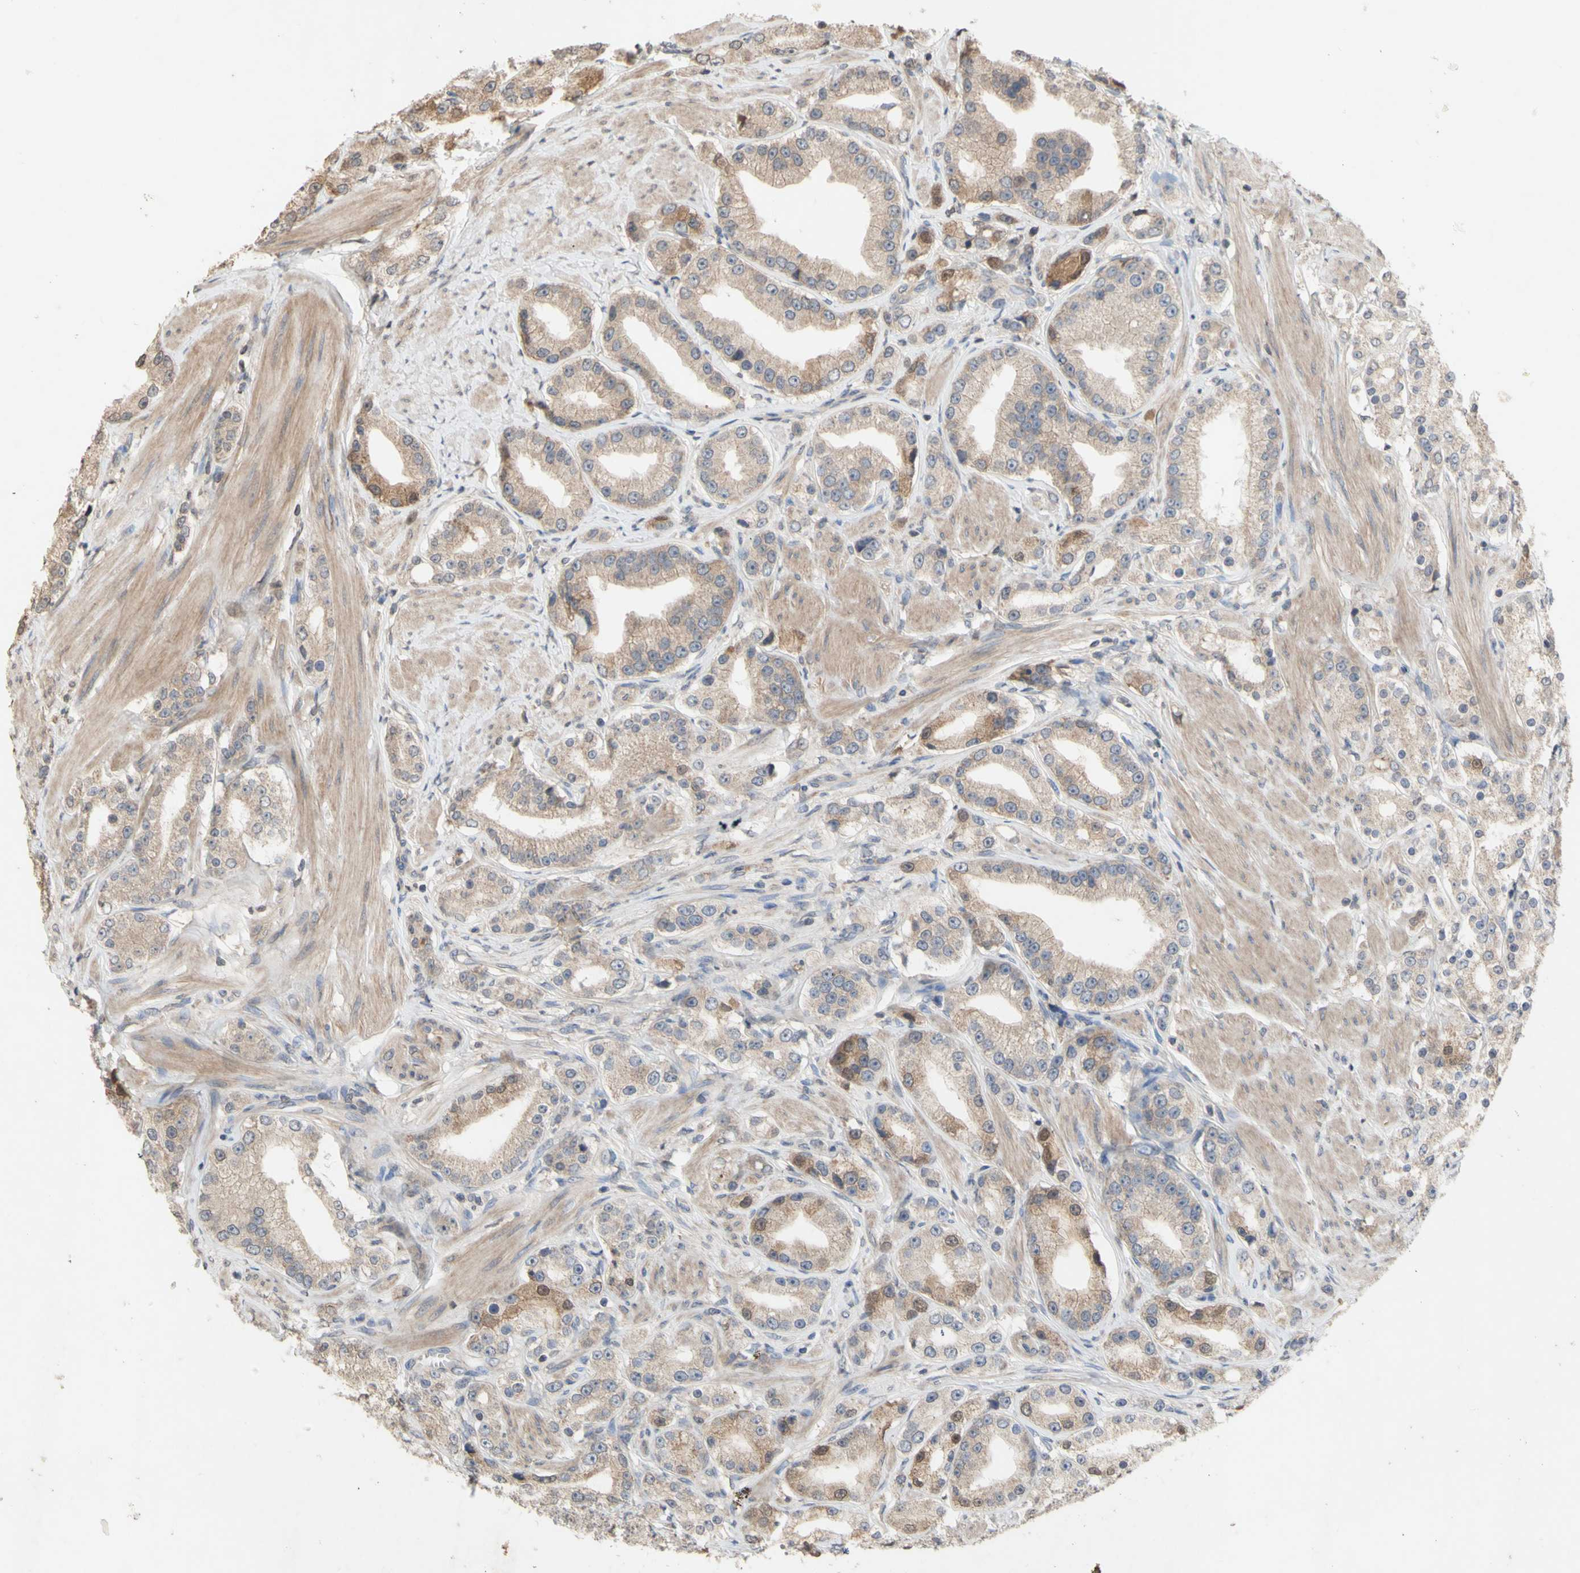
{"staining": {"intensity": "weak", "quantity": ">75%", "location": "cytoplasmic/membranous"}, "tissue": "prostate cancer", "cell_type": "Tumor cells", "image_type": "cancer", "snomed": [{"axis": "morphology", "description": "Adenocarcinoma, Low grade"}, {"axis": "topography", "description": "Prostate"}], "caption": "Immunohistochemical staining of prostate low-grade adenocarcinoma reveals low levels of weak cytoplasmic/membranous protein positivity in about >75% of tumor cells. (DAB IHC with brightfield microscopy, high magnification).", "gene": "NECTIN3", "patient": {"sex": "male", "age": 63}}